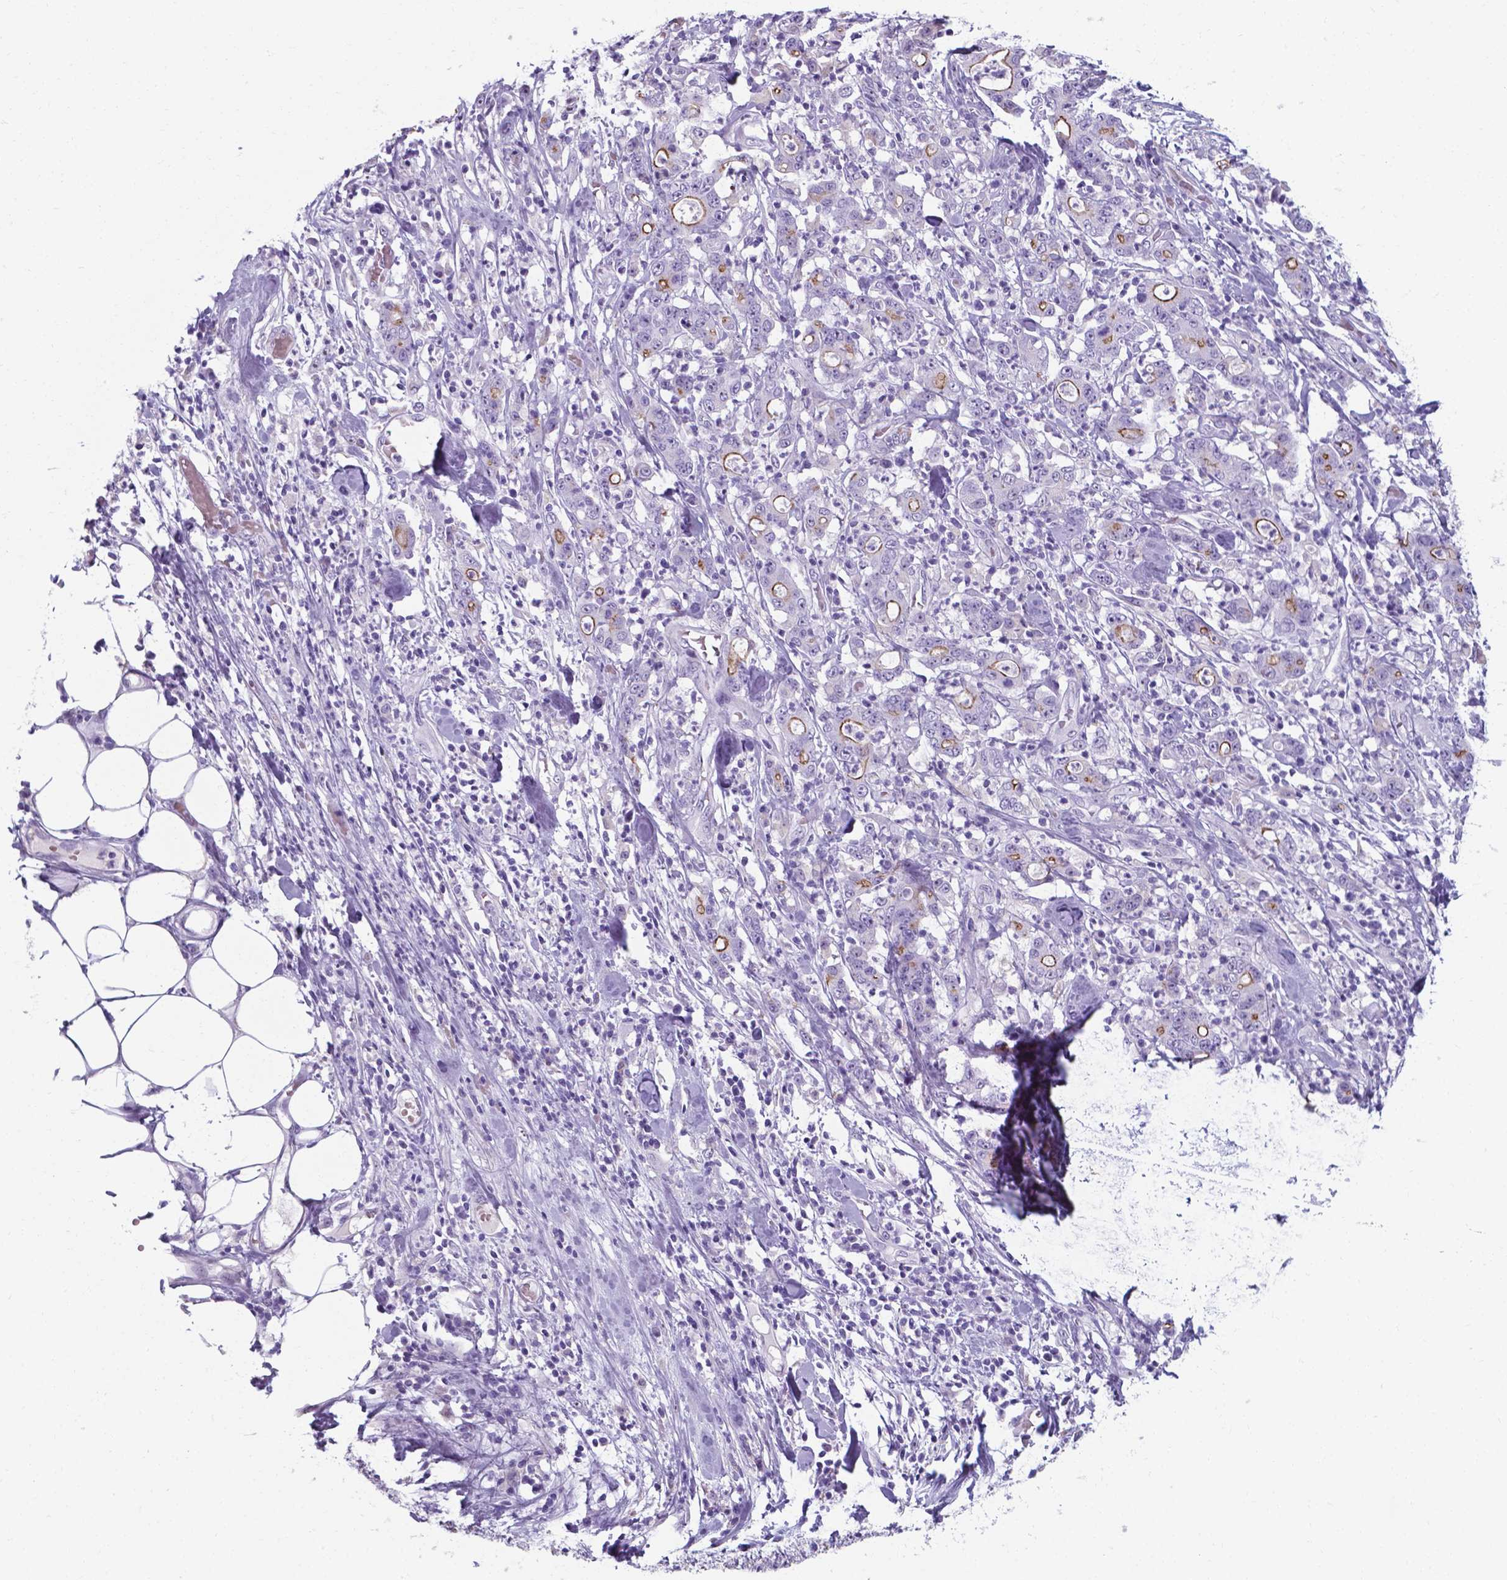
{"staining": {"intensity": "moderate", "quantity": "25%-75%", "location": "cytoplasmic/membranous"}, "tissue": "stomach cancer", "cell_type": "Tumor cells", "image_type": "cancer", "snomed": [{"axis": "morphology", "description": "Adenocarcinoma, NOS"}, {"axis": "topography", "description": "Stomach, upper"}], "caption": "Brown immunohistochemical staining in human stomach cancer (adenocarcinoma) exhibits moderate cytoplasmic/membranous expression in approximately 25%-75% of tumor cells.", "gene": "AP5B1", "patient": {"sex": "male", "age": 68}}